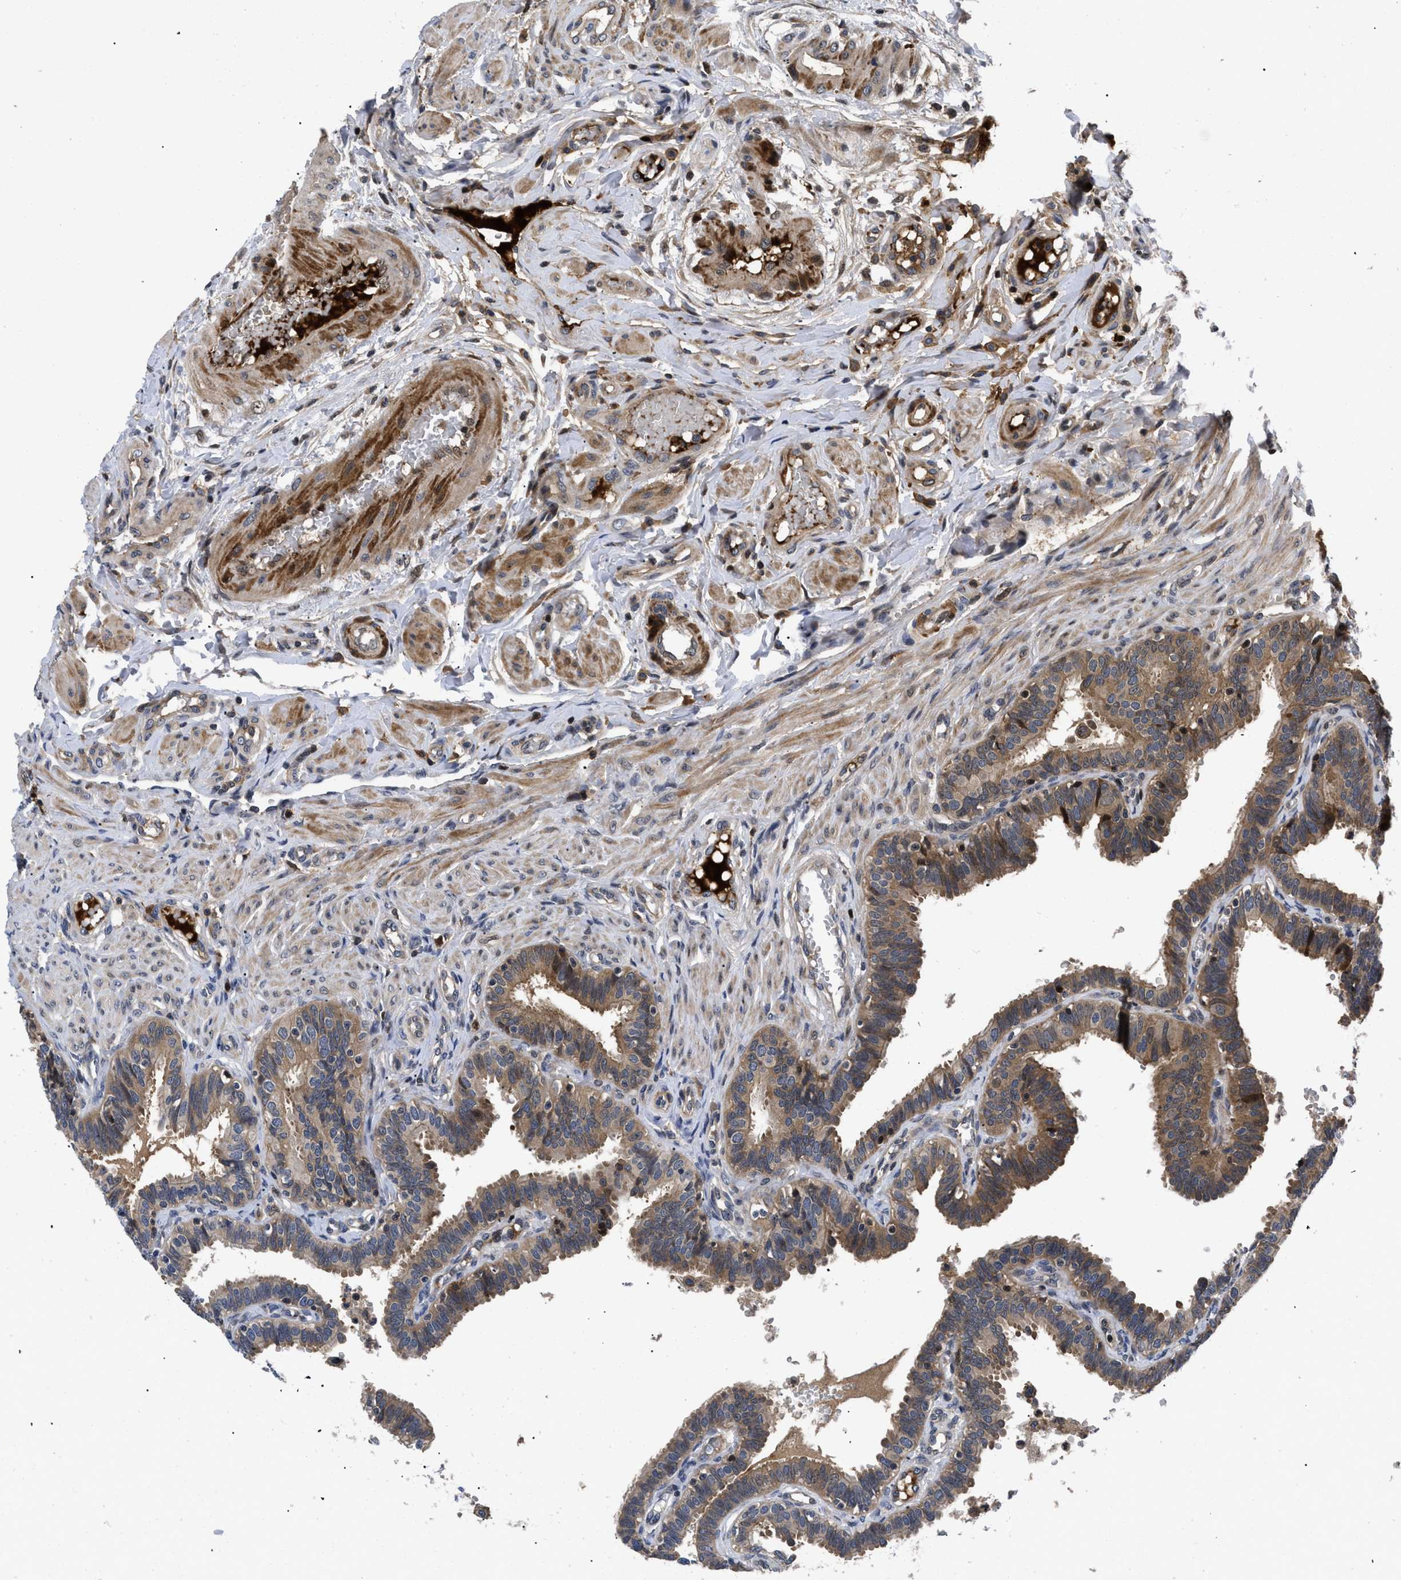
{"staining": {"intensity": "moderate", "quantity": ">75%", "location": "cytoplasmic/membranous"}, "tissue": "fallopian tube", "cell_type": "Glandular cells", "image_type": "normal", "snomed": [{"axis": "morphology", "description": "Normal tissue, NOS"}, {"axis": "topography", "description": "Fallopian tube"}, {"axis": "topography", "description": "Placenta"}], "caption": "Immunohistochemistry of normal human fallopian tube exhibits medium levels of moderate cytoplasmic/membranous staining in about >75% of glandular cells.", "gene": "FAM200A", "patient": {"sex": "female", "age": 34}}